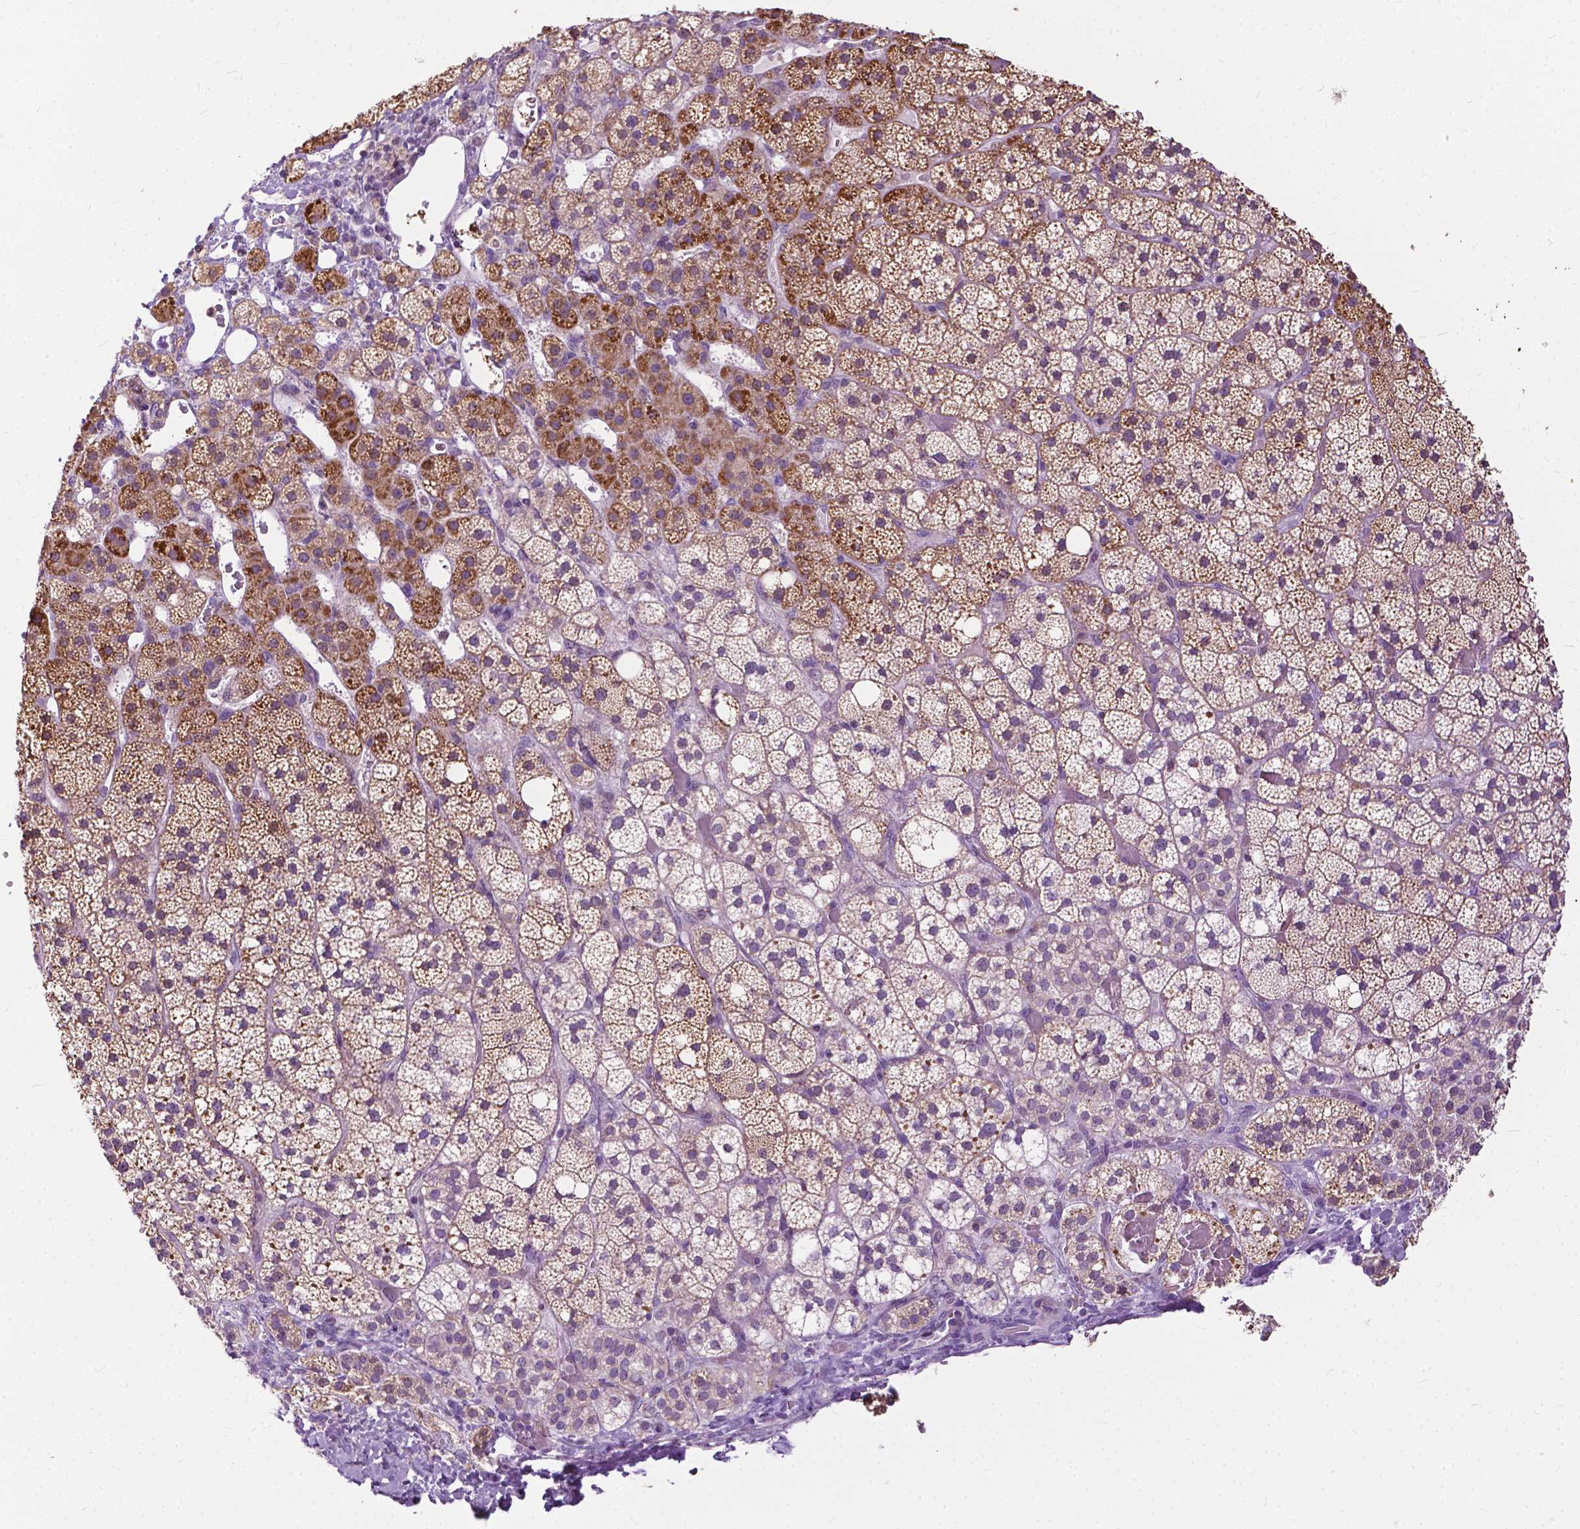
{"staining": {"intensity": "strong", "quantity": "<25%", "location": "cytoplasmic/membranous"}, "tissue": "adrenal gland", "cell_type": "Glandular cells", "image_type": "normal", "snomed": [{"axis": "morphology", "description": "Normal tissue, NOS"}, {"axis": "topography", "description": "Adrenal gland"}], "caption": "DAB immunohistochemical staining of normal adrenal gland shows strong cytoplasmic/membranous protein staining in approximately <25% of glandular cells.", "gene": "TTC9B", "patient": {"sex": "male", "age": 53}}